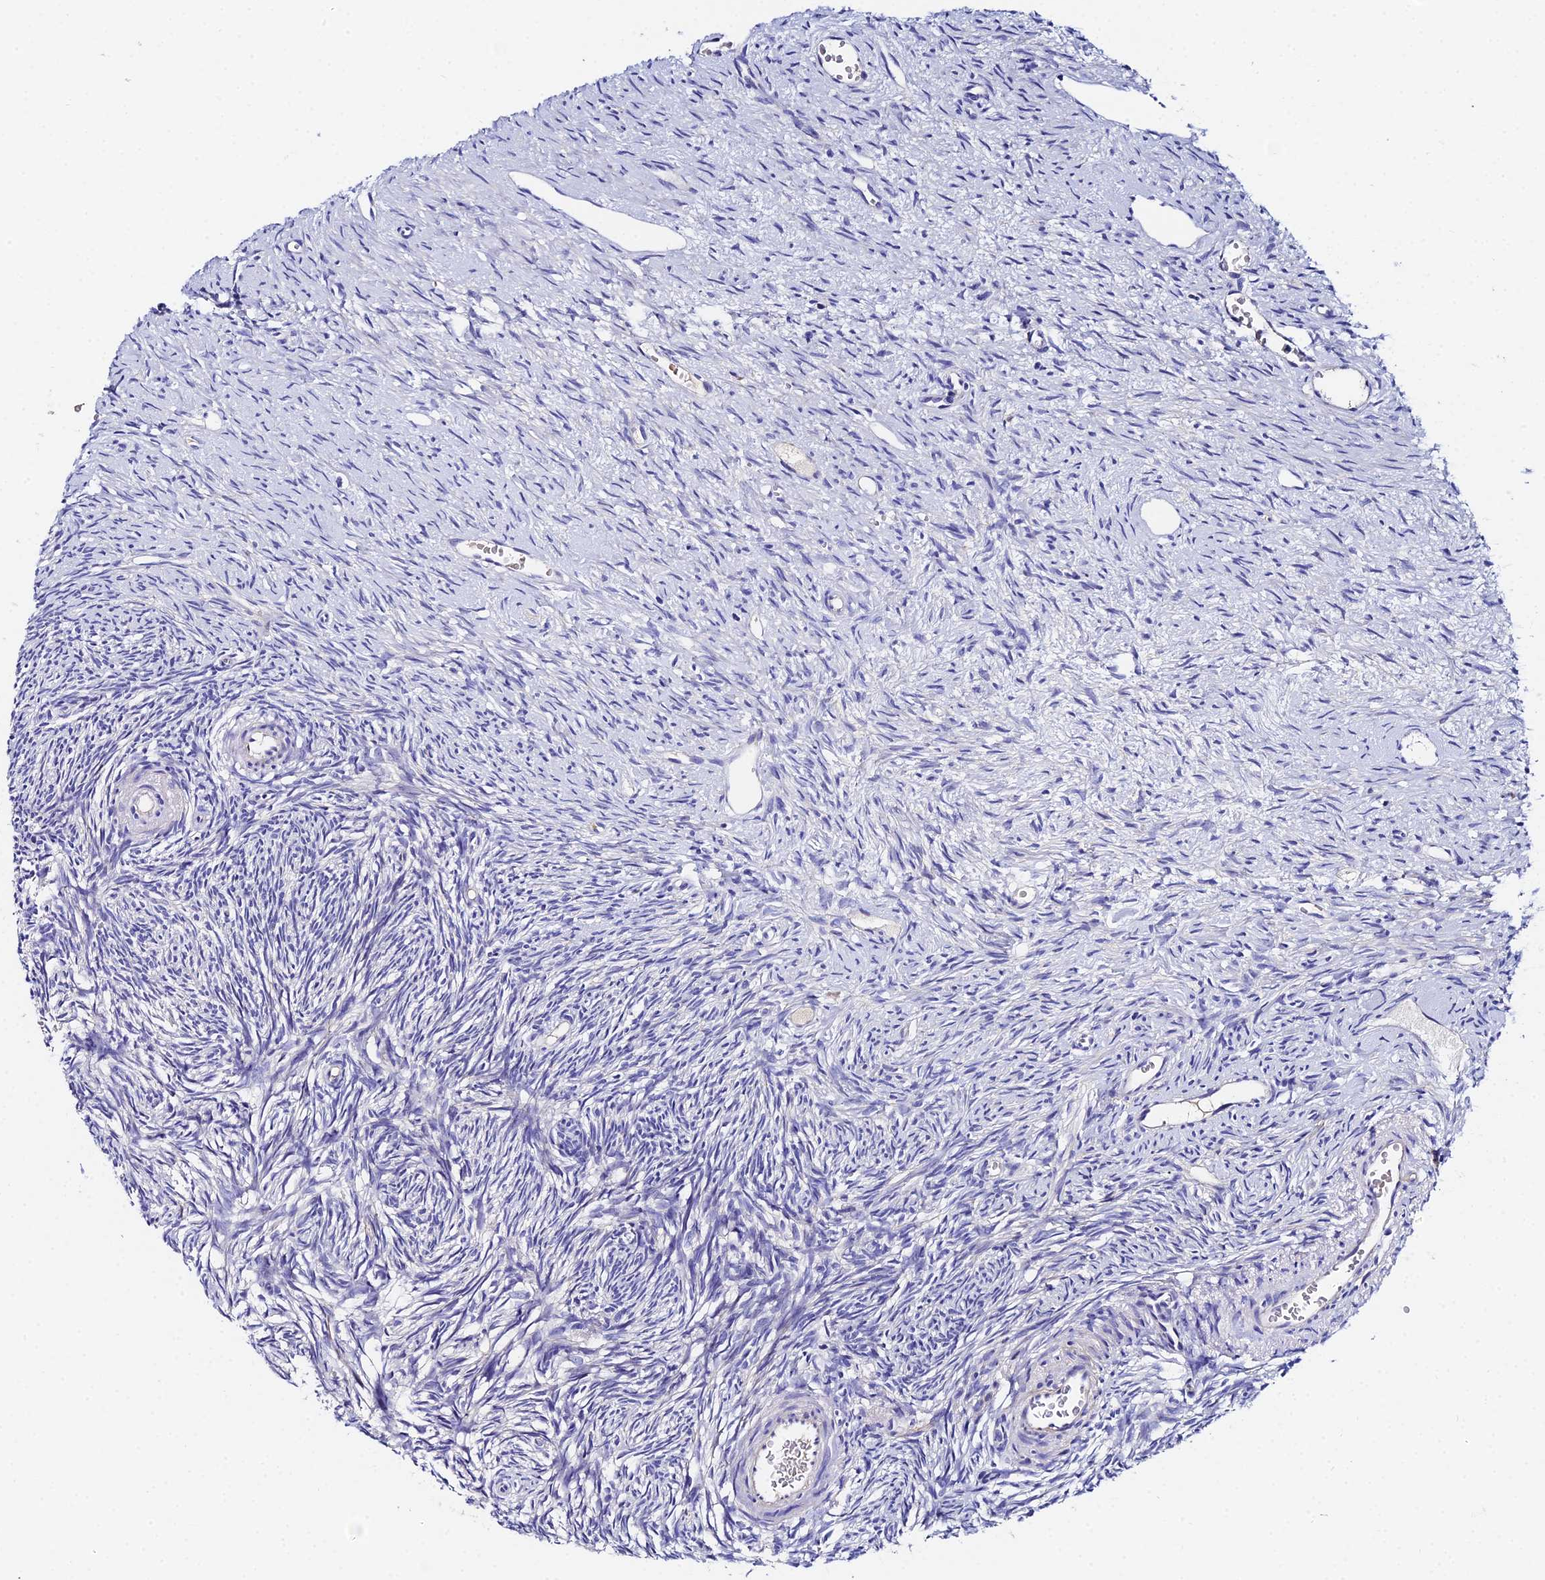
{"staining": {"intensity": "negative", "quantity": "none", "location": "none"}, "tissue": "ovary", "cell_type": "Ovarian stroma cells", "image_type": "normal", "snomed": [{"axis": "morphology", "description": "Normal tissue, NOS"}, {"axis": "topography", "description": "Ovary"}], "caption": "Ovary was stained to show a protein in brown. There is no significant expression in ovarian stroma cells. Brightfield microscopy of IHC stained with DAB (3,3'-diaminobenzidine) (brown) and hematoxylin (blue), captured at high magnification.", "gene": "UBE2L3", "patient": {"sex": "female", "age": 51}}